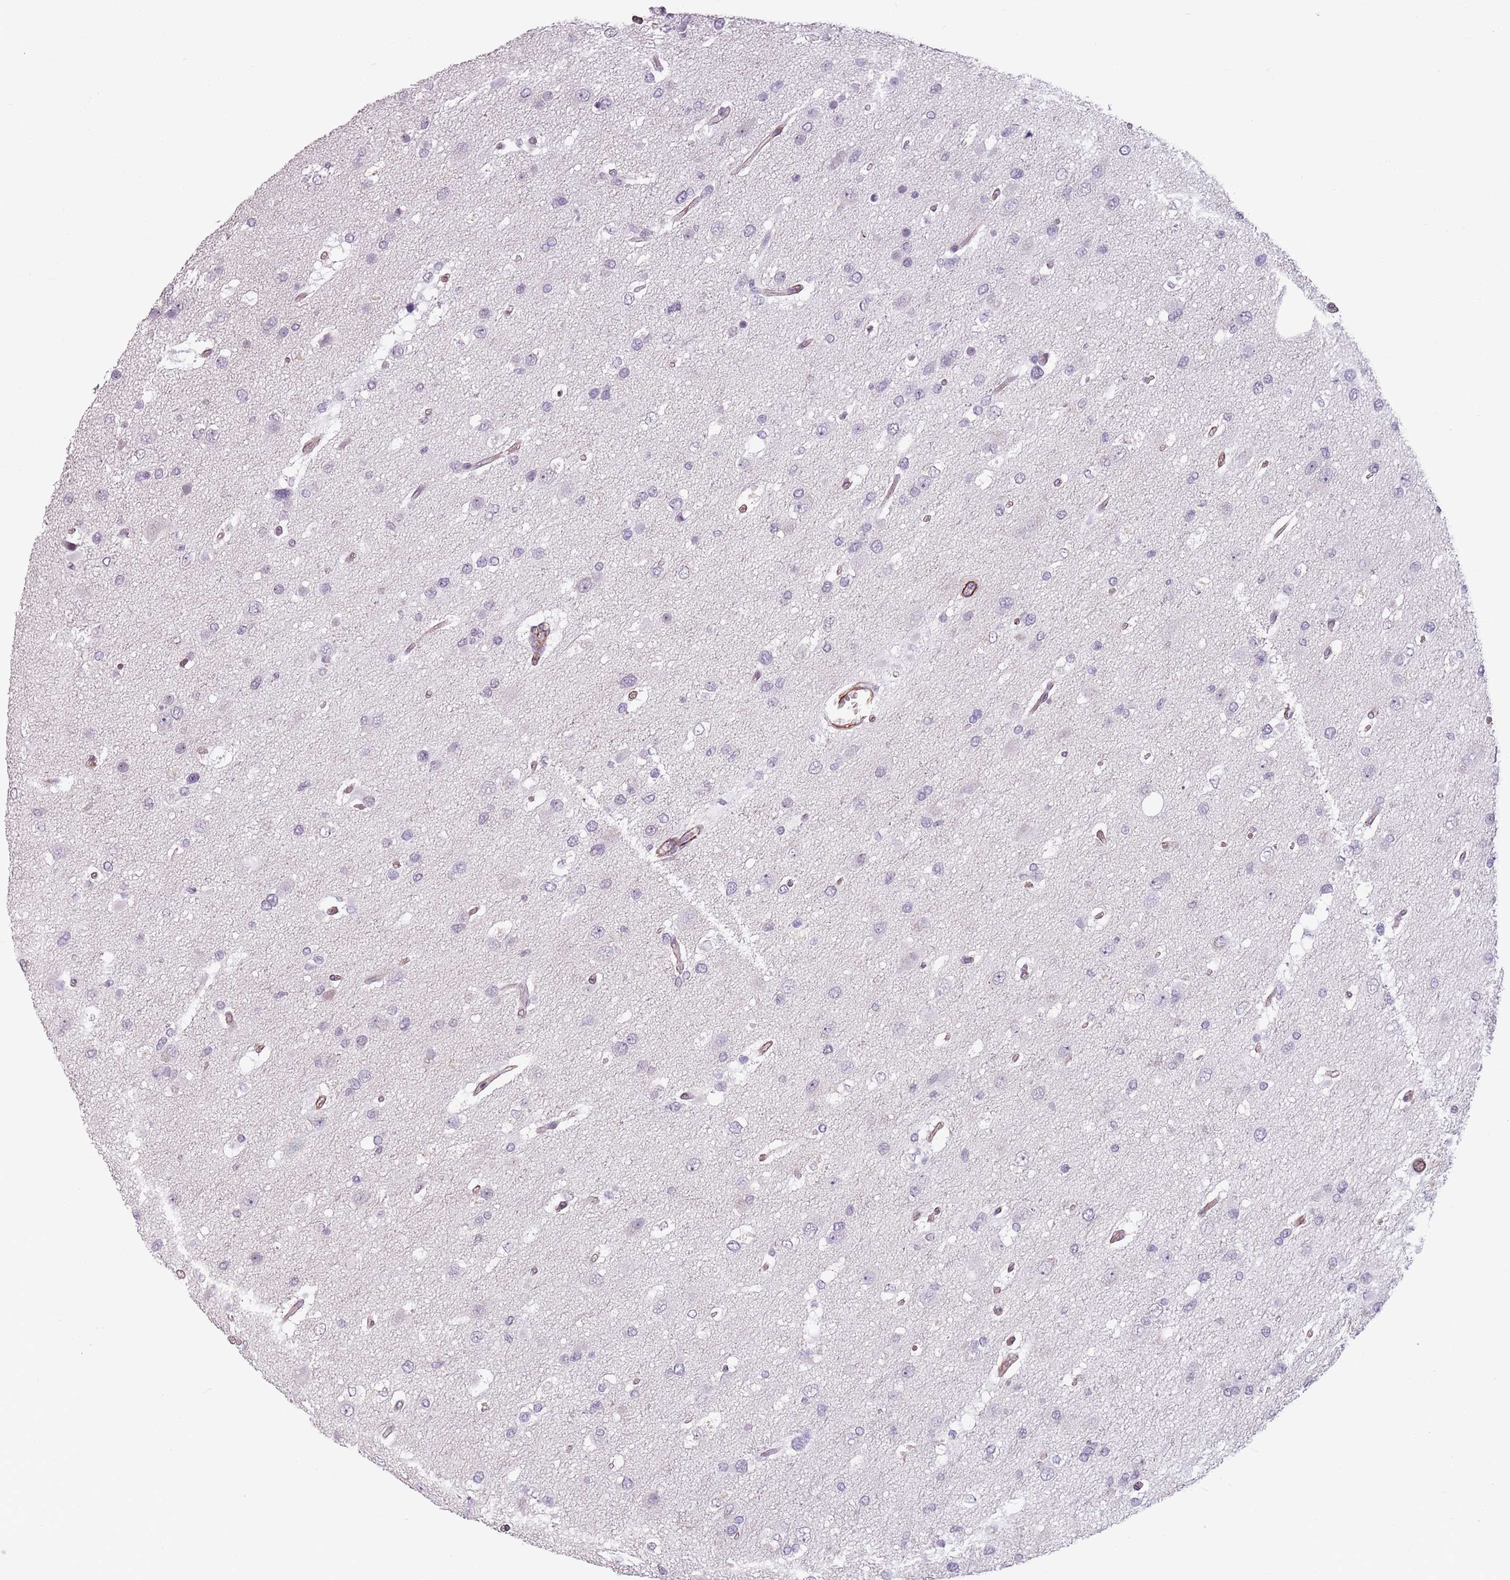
{"staining": {"intensity": "negative", "quantity": "none", "location": "none"}, "tissue": "glioma", "cell_type": "Tumor cells", "image_type": "cancer", "snomed": [{"axis": "morphology", "description": "Glioma, malignant, High grade"}, {"axis": "topography", "description": "Brain"}], "caption": "Micrograph shows no protein expression in tumor cells of high-grade glioma (malignant) tissue.", "gene": "TMC4", "patient": {"sex": "male", "age": 53}}